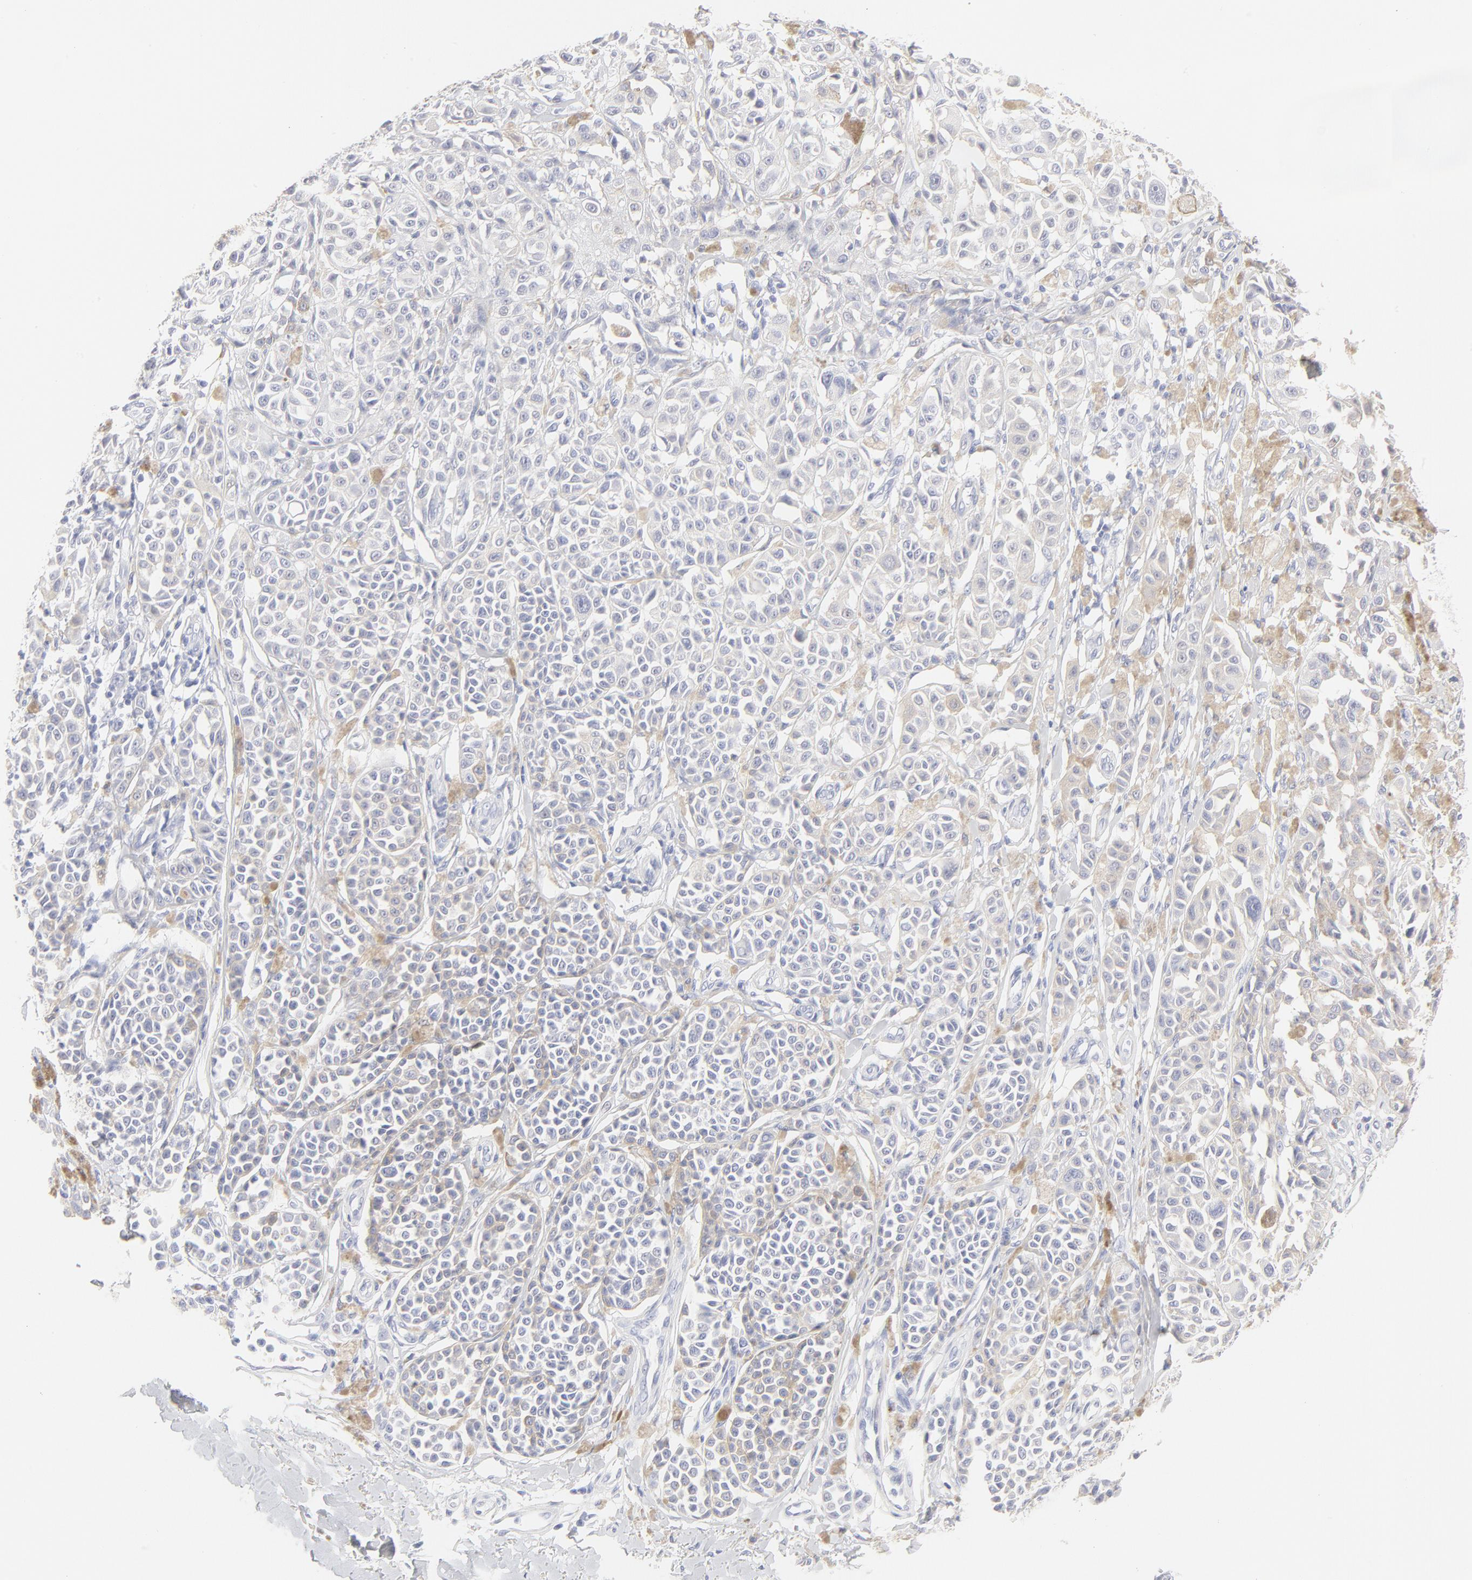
{"staining": {"intensity": "moderate", "quantity": "<25%", "location": "cytoplasmic/membranous"}, "tissue": "melanoma", "cell_type": "Tumor cells", "image_type": "cancer", "snomed": [{"axis": "morphology", "description": "Malignant melanoma, NOS"}, {"axis": "topography", "description": "Skin"}], "caption": "The image displays staining of melanoma, revealing moderate cytoplasmic/membranous protein expression (brown color) within tumor cells. The staining was performed using DAB to visualize the protein expression in brown, while the nuclei were stained in blue with hematoxylin (Magnification: 20x).", "gene": "ELF3", "patient": {"sex": "female", "age": 38}}